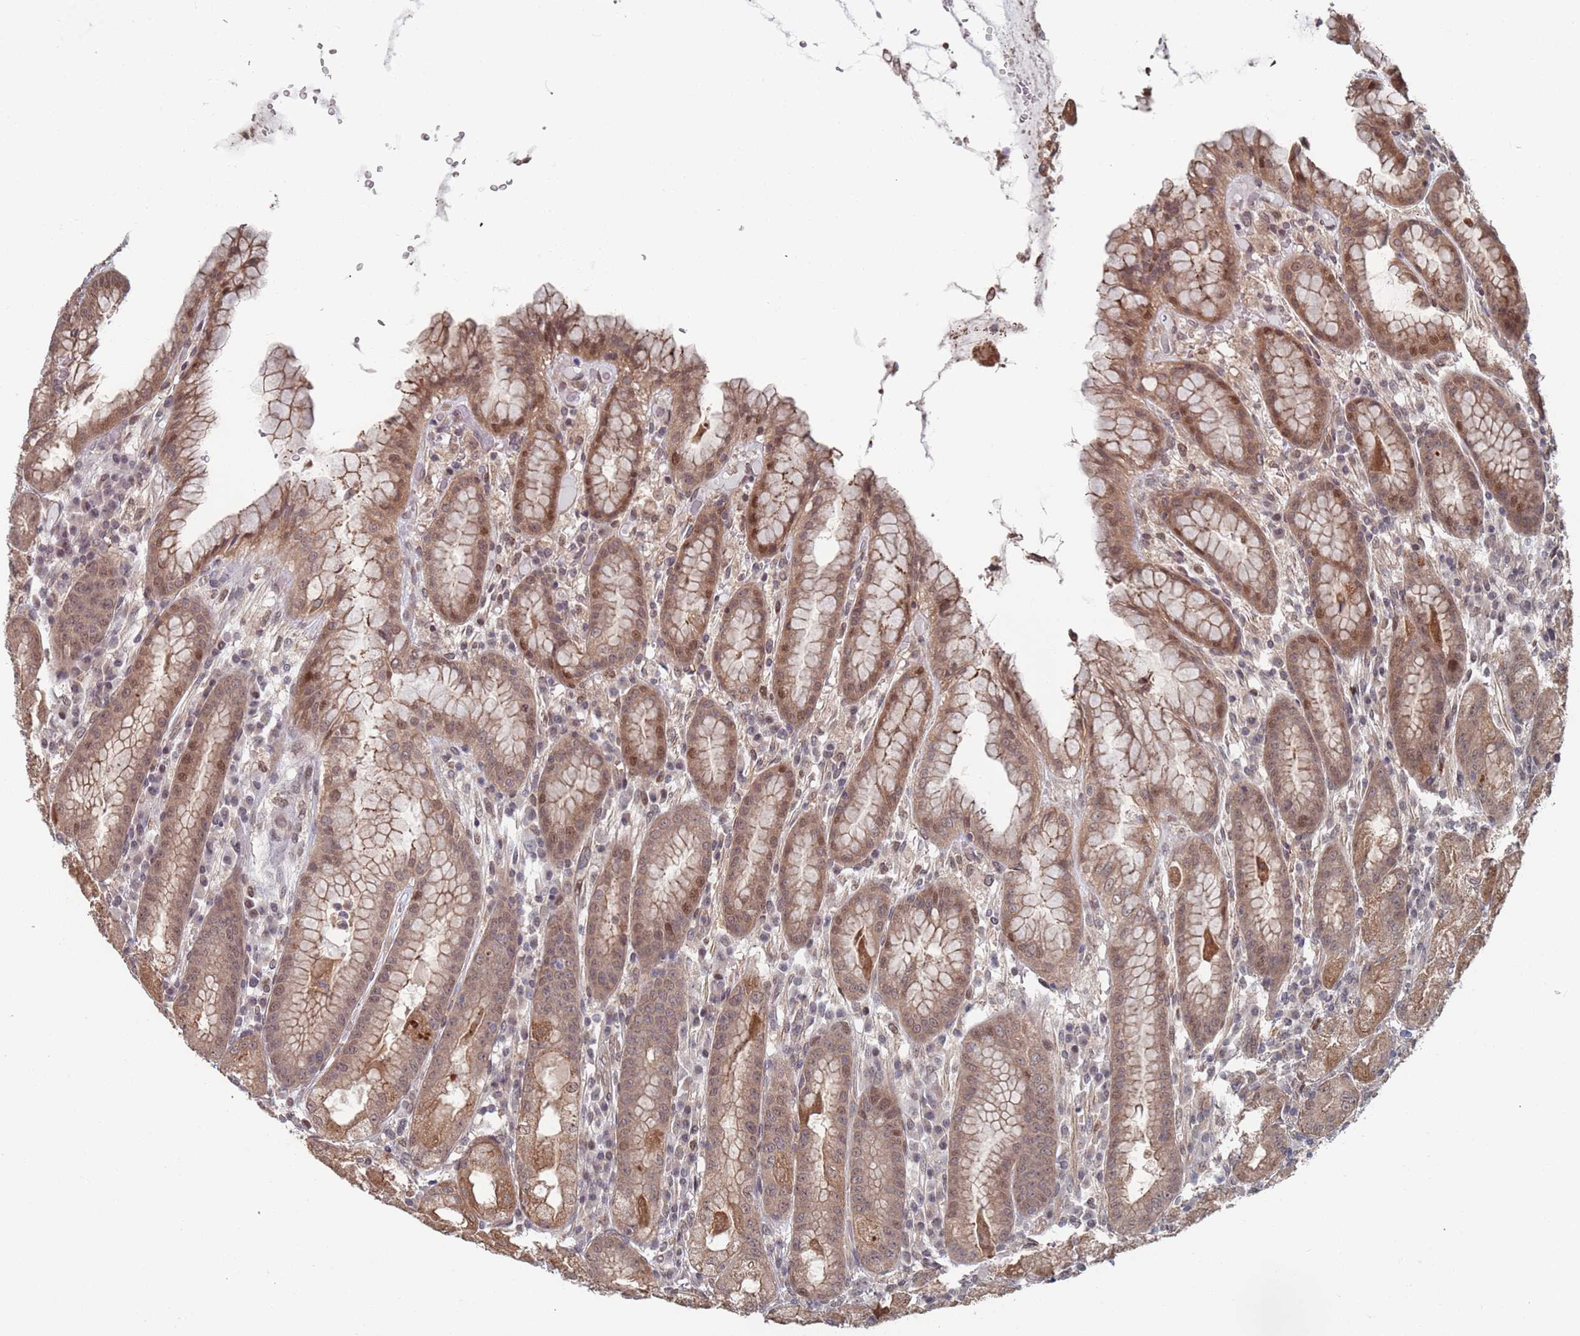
{"staining": {"intensity": "moderate", "quantity": ">75%", "location": "cytoplasmic/membranous,nuclear"}, "tissue": "stomach", "cell_type": "Glandular cells", "image_type": "normal", "snomed": [{"axis": "morphology", "description": "Normal tissue, NOS"}, {"axis": "topography", "description": "Stomach, upper"}], "caption": "Immunohistochemical staining of normal stomach reveals >75% levels of moderate cytoplasmic/membranous,nuclear protein positivity in approximately >75% of glandular cells.", "gene": "DGKD", "patient": {"sex": "male", "age": 52}}